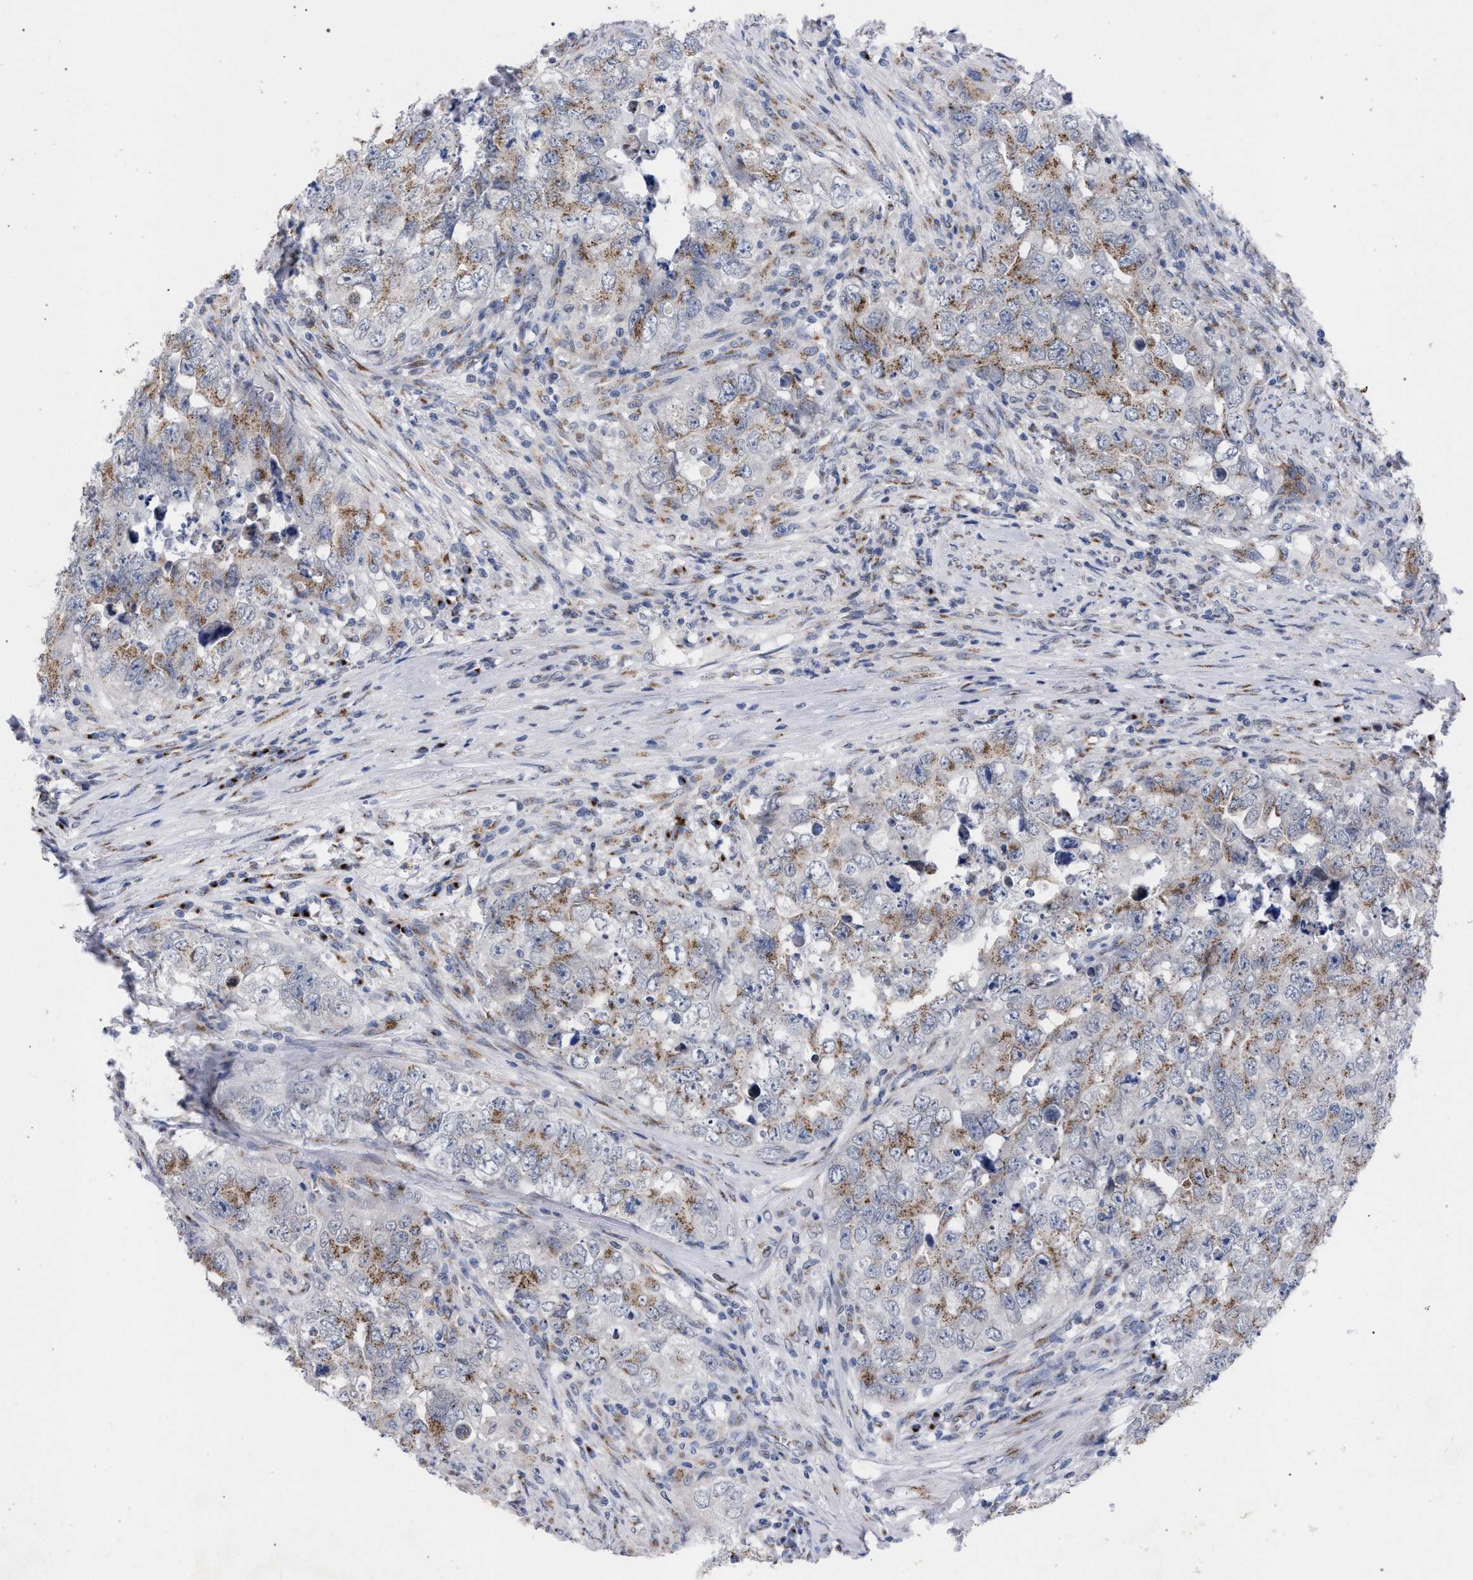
{"staining": {"intensity": "weak", "quantity": ">75%", "location": "cytoplasmic/membranous"}, "tissue": "testis cancer", "cell_type": "Tumor cells", "image_type": "cancer", "snomed": [{"axis": "morphology", "description": "Seminoma, NOS"}, {"axis": "morphology", "description": "Carcinoma, Embryonal, NOS"}, {"axis": "topography", "description": "Testis"}], "caption": "Human seminoma (testis) stained for a protein (brown) demonstrates weak cytoplasmic/membranous positive positivity in about >75% of tumor cells.", "gene": "GOLGA2", "patient": {"sex": "male", "age": 43}}